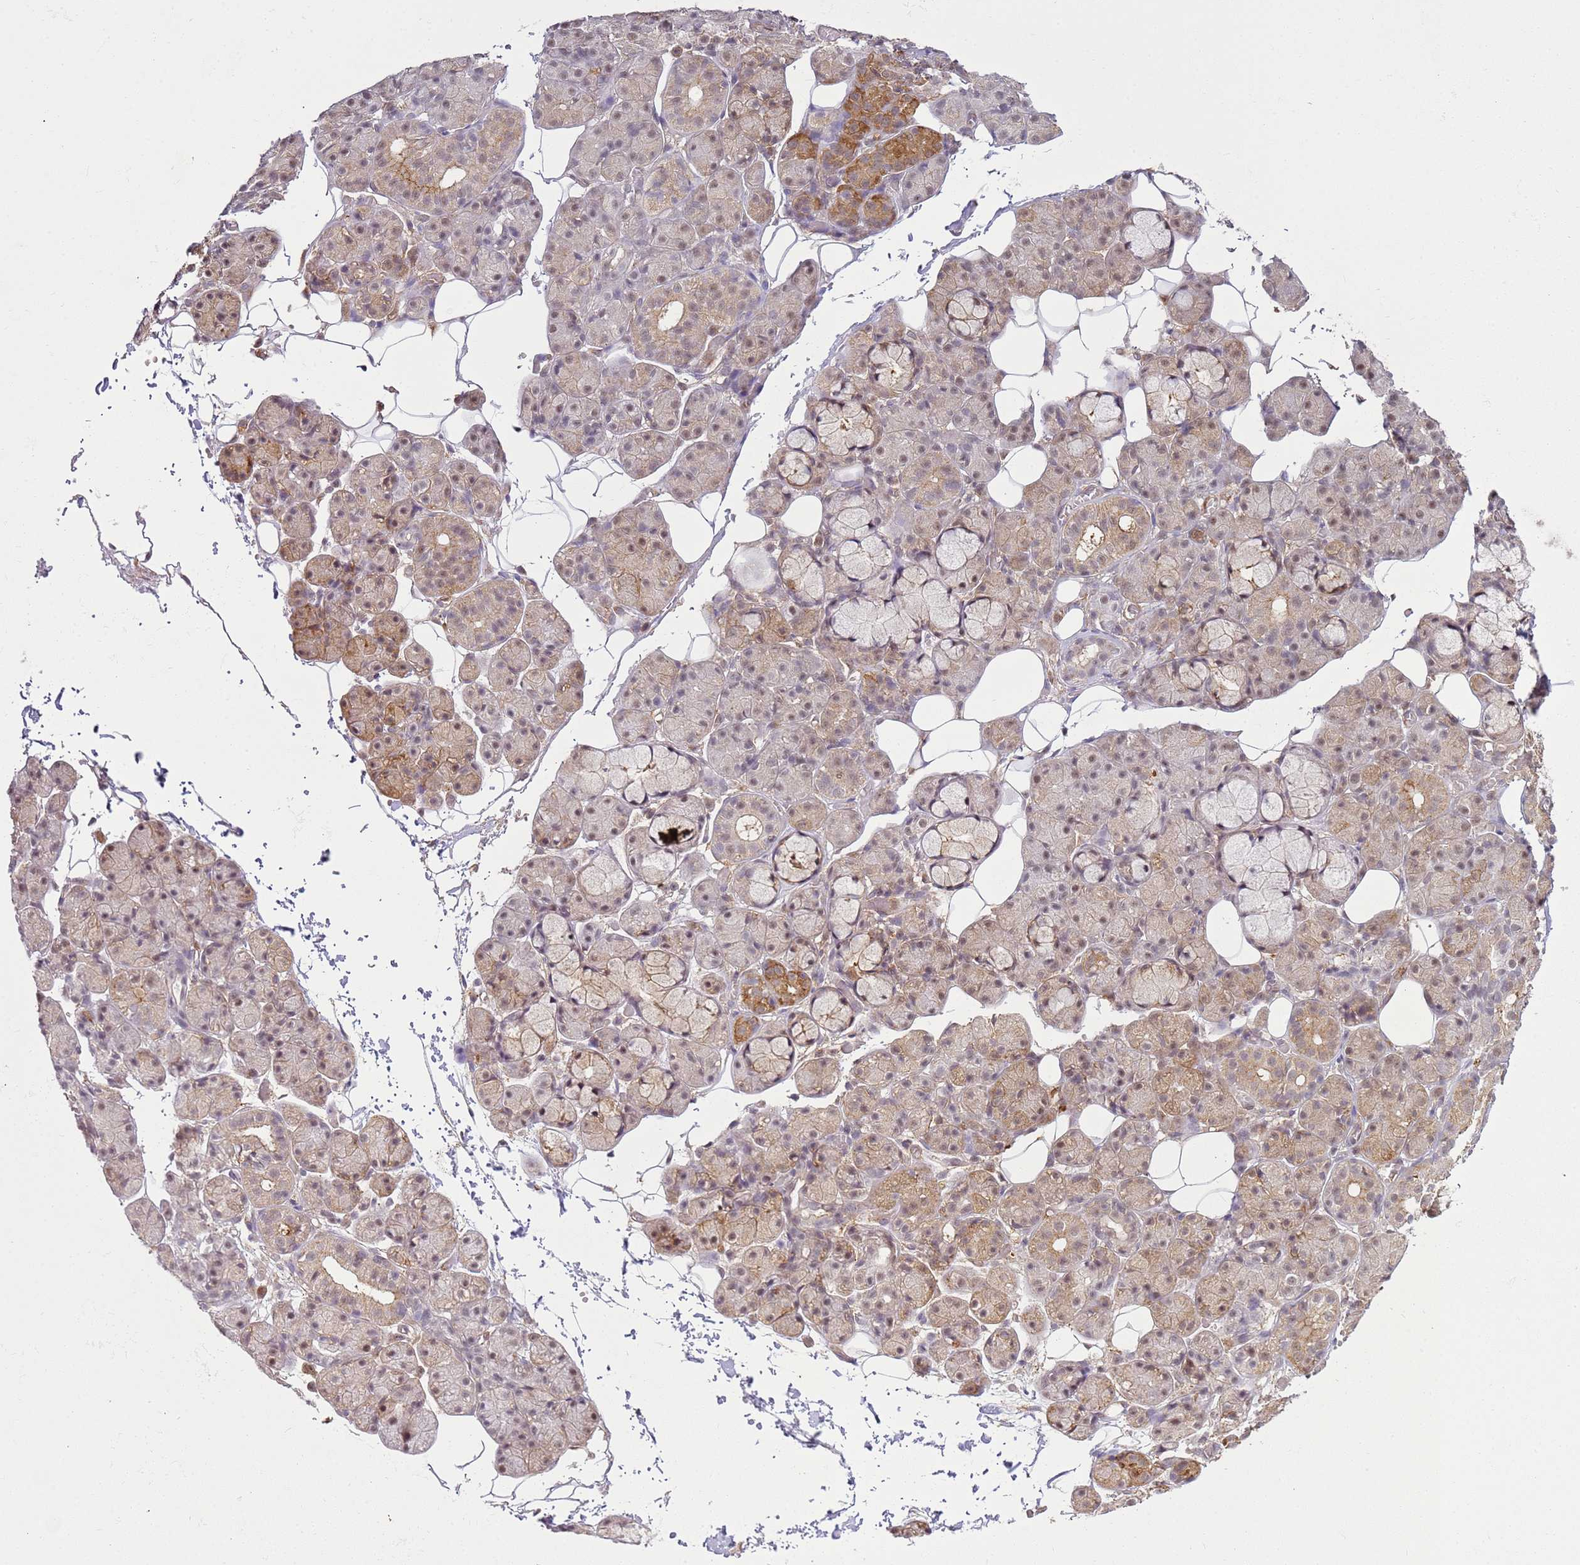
{"staining": {"intensity": "moderate", "quantity": "25%-75%", "location": "cytoplasmic/membranous,nuclear"}, "tissue": "salivary gland", "cell_type": "Glandular cells", "image_type": "normal", "snomed": [{"axis": "morphology", "description": "Normal tissue, NOS"}, {"axis": "topography", "description": "Salivary gland"}], "caption": "The micrograph displays immunohistochemical staining of benign salivary gland. There is moderate cytoplasmic/membranous,nuclear staining is seen in approximately 25%-75% of glandular cells. (Stains: DAB in brown, nuclei in blue, Microscopy: brightfield microscopy at high magnification).", "gene": "GABRE", "patient": {"sex": "male", "age": 63}}